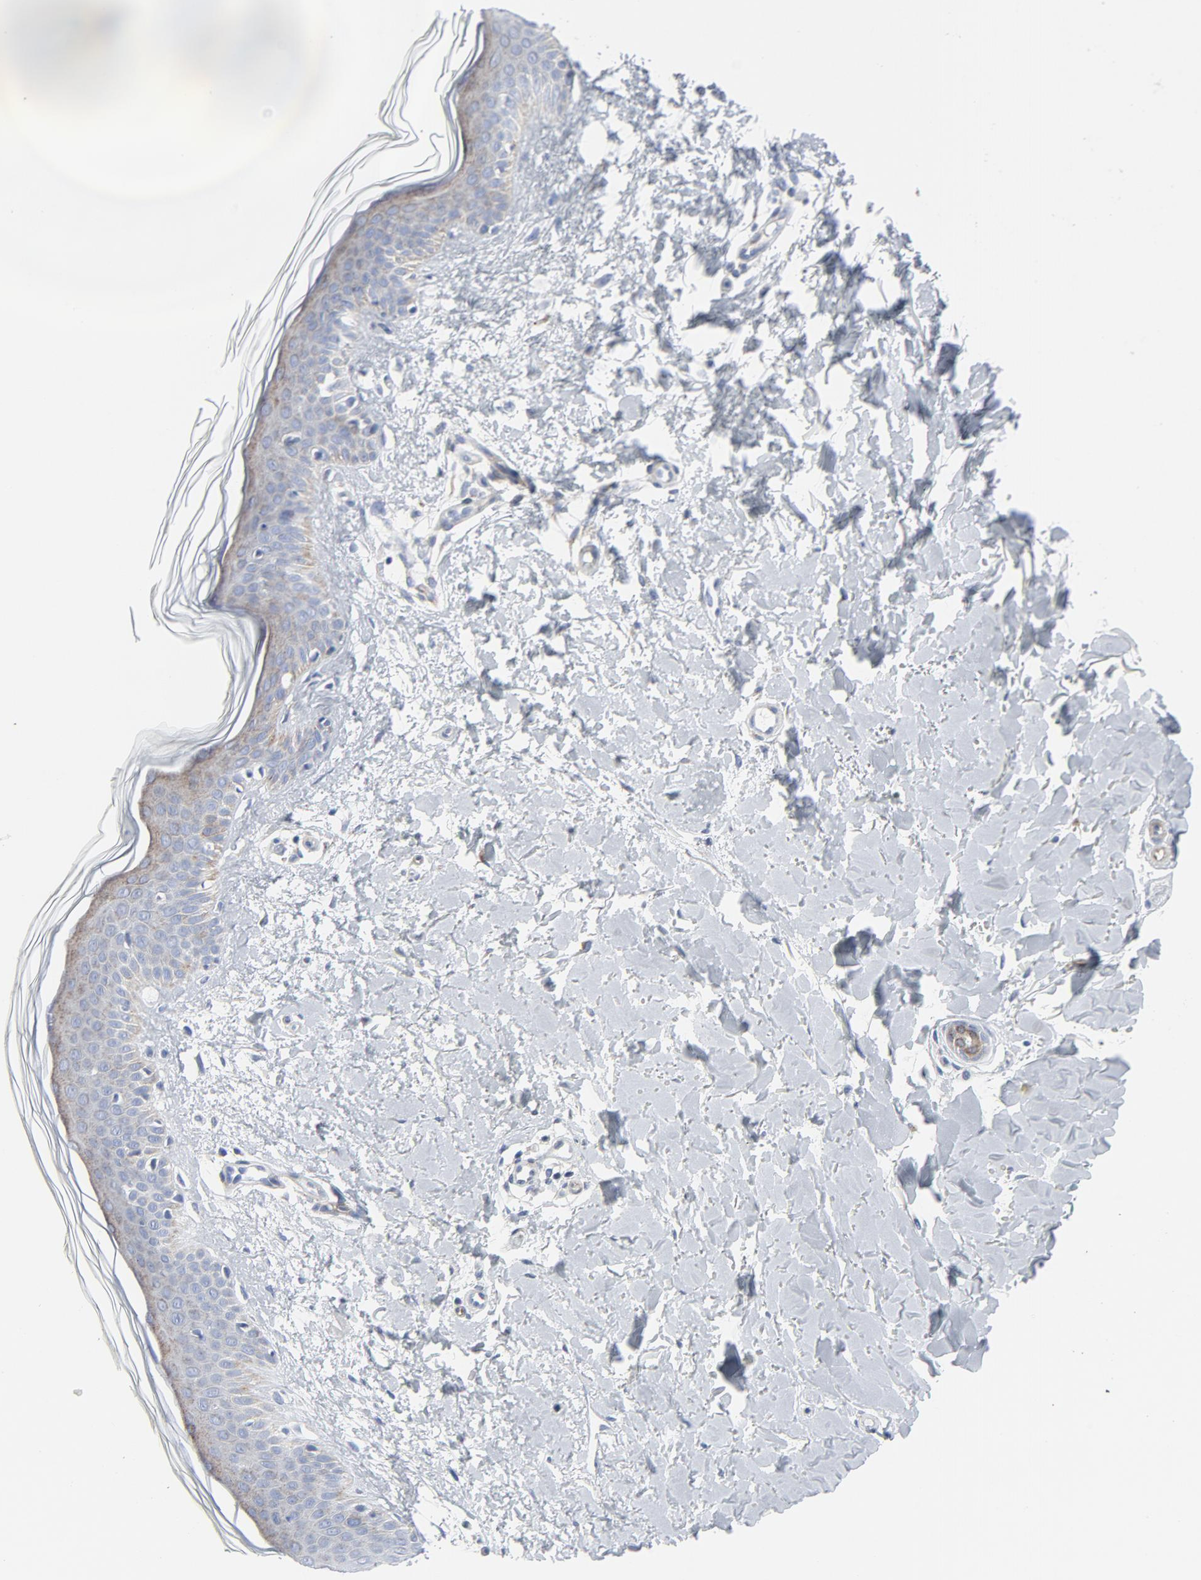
{"staining": {"intensity": "weak", "quantity": "25%-75%", "location": "cytoplasmic/membranous"}, "tissue": "skin", "cell_type": "Fibroblasts", "image_type": "normal", "snomed": [{"axis": "morphology", "description": "Normal tissue, NOS"}, {"axis": "topography", "description": "Skin"}], "caption": "Fibroblasts display low levels of weak cytoplasmic/membranous staining in approximately 25%-75% of cells in normal skin. The staining was performed using DAB, with brown indicating positive protein expression. Nuclei are stained blue with hematoxylin.", "gene": "TUBB1", "patient": {"sex": "female", "age": 56}}